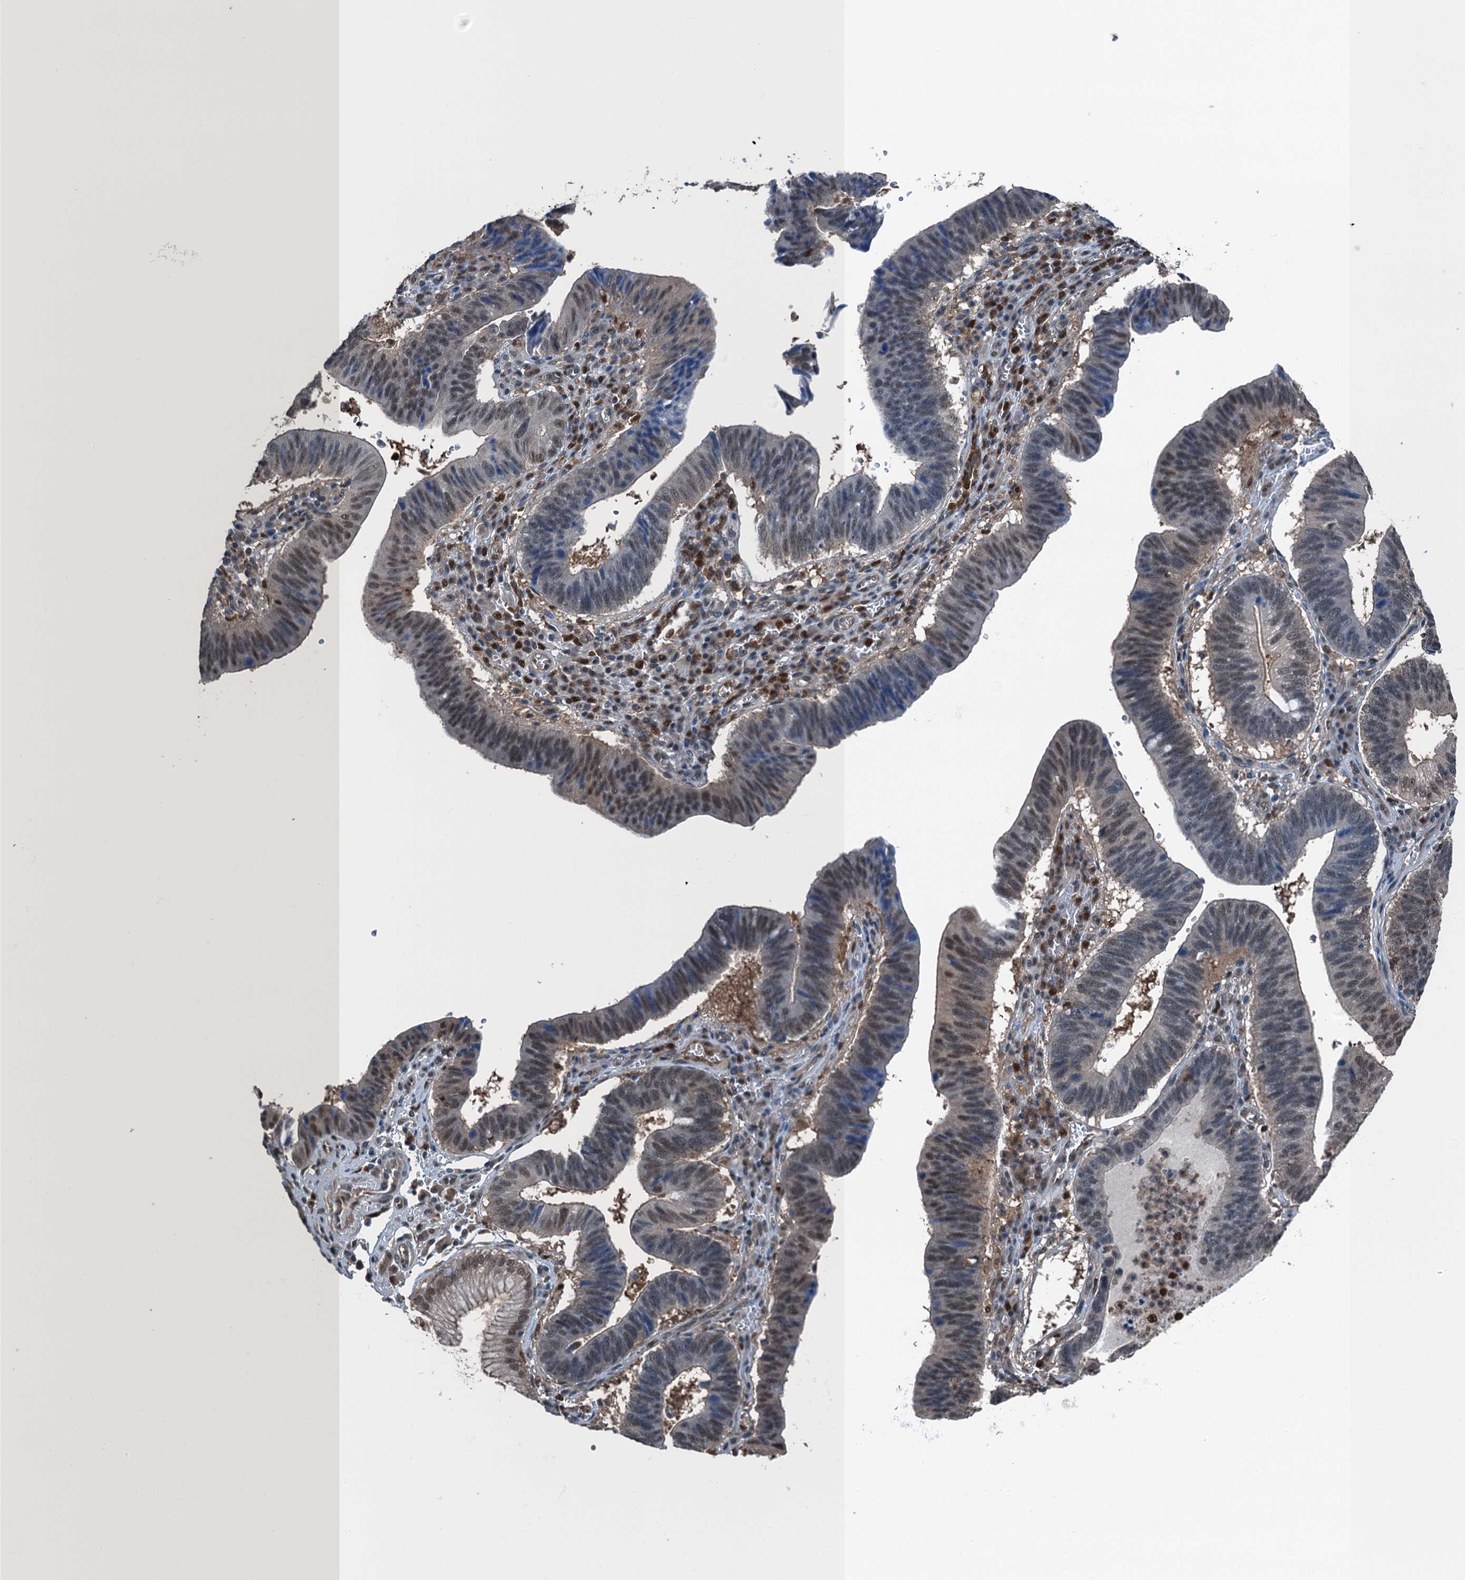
{"staining": {"intensity": "weak", "quantity": "25%-75%", "location": "nuclear"}, "tissue": "stomach cancer", "cell_type": "Tumor cells", "image_type": "cancer", "snomed": [{"axis": "morphology", "description": "Adenocarcinoma, NOS"}, {"axis": "topography", "description": "Stomach"}], "caption": "Protein staining by immunohistochemistry exhibits weak nuclear positivity in approximately 25%-75% of tumor cells in stomach cancer (adenocarcinoma). (IHC, brightfield microscopy, high magnification).", "gene": "RNH1", "patient": {"sex": "male", "age": 59}}